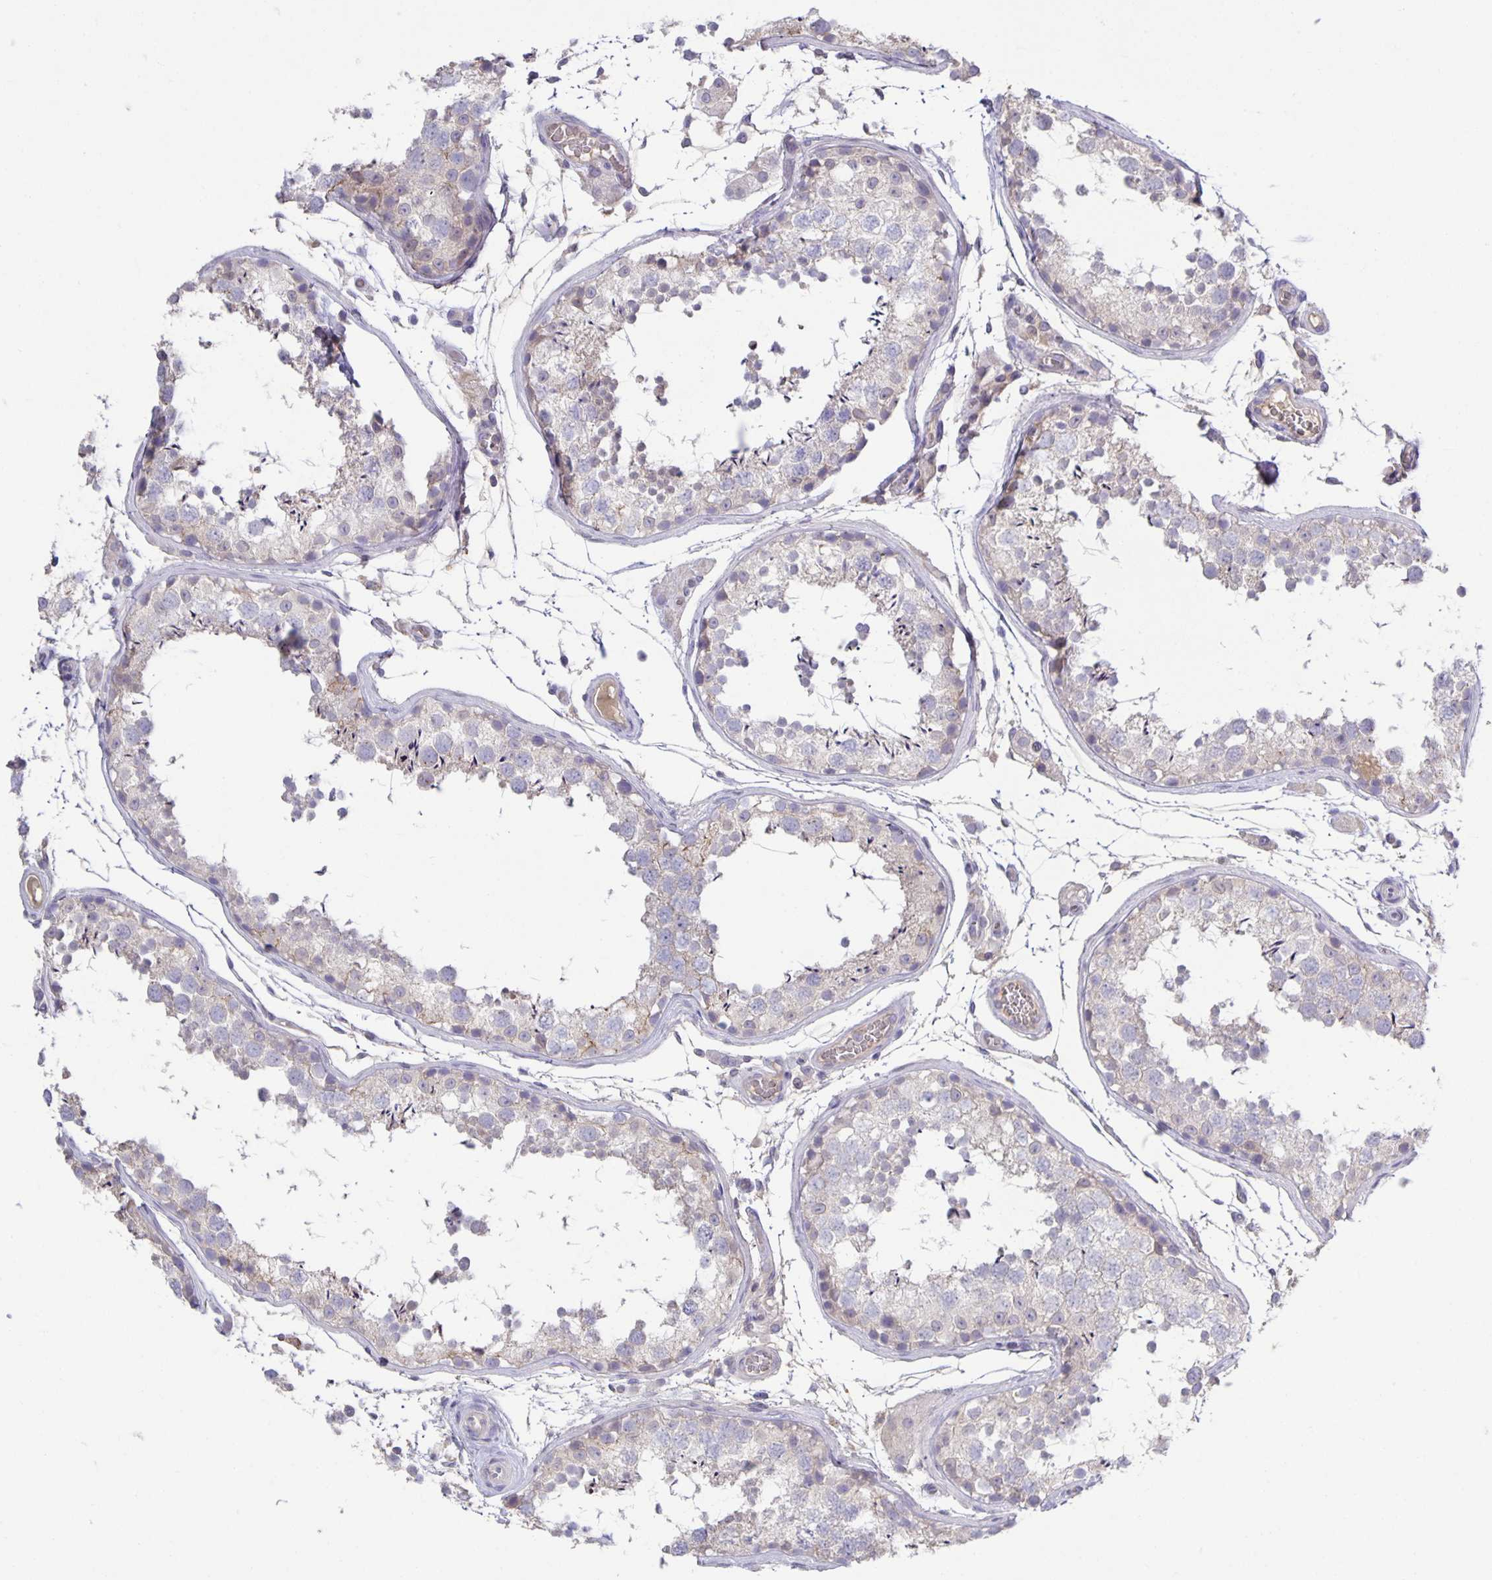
{"staining": {"intensity": "negative", "quantity": "none", "location": "none"}, "tissue": "testis", "cell_type": "Cells in seminiferous ducts", "image_type": "normal", "snomed": [{"axis": "morphology", "description": "Normal tissue, NOS"}, {"axis": "topography", "description": "Testis"}], "caption": "Immunohistochemistry micrograph of unremarkable testis: testis stained with DAB (3,3'-diaminobenzidine) reveals no significant protein expression in cells in seminiferous ducts. Nuclei are stained in blue.", "gene": "PTPN3", "patient": {"sex": "male", "age": 29}}